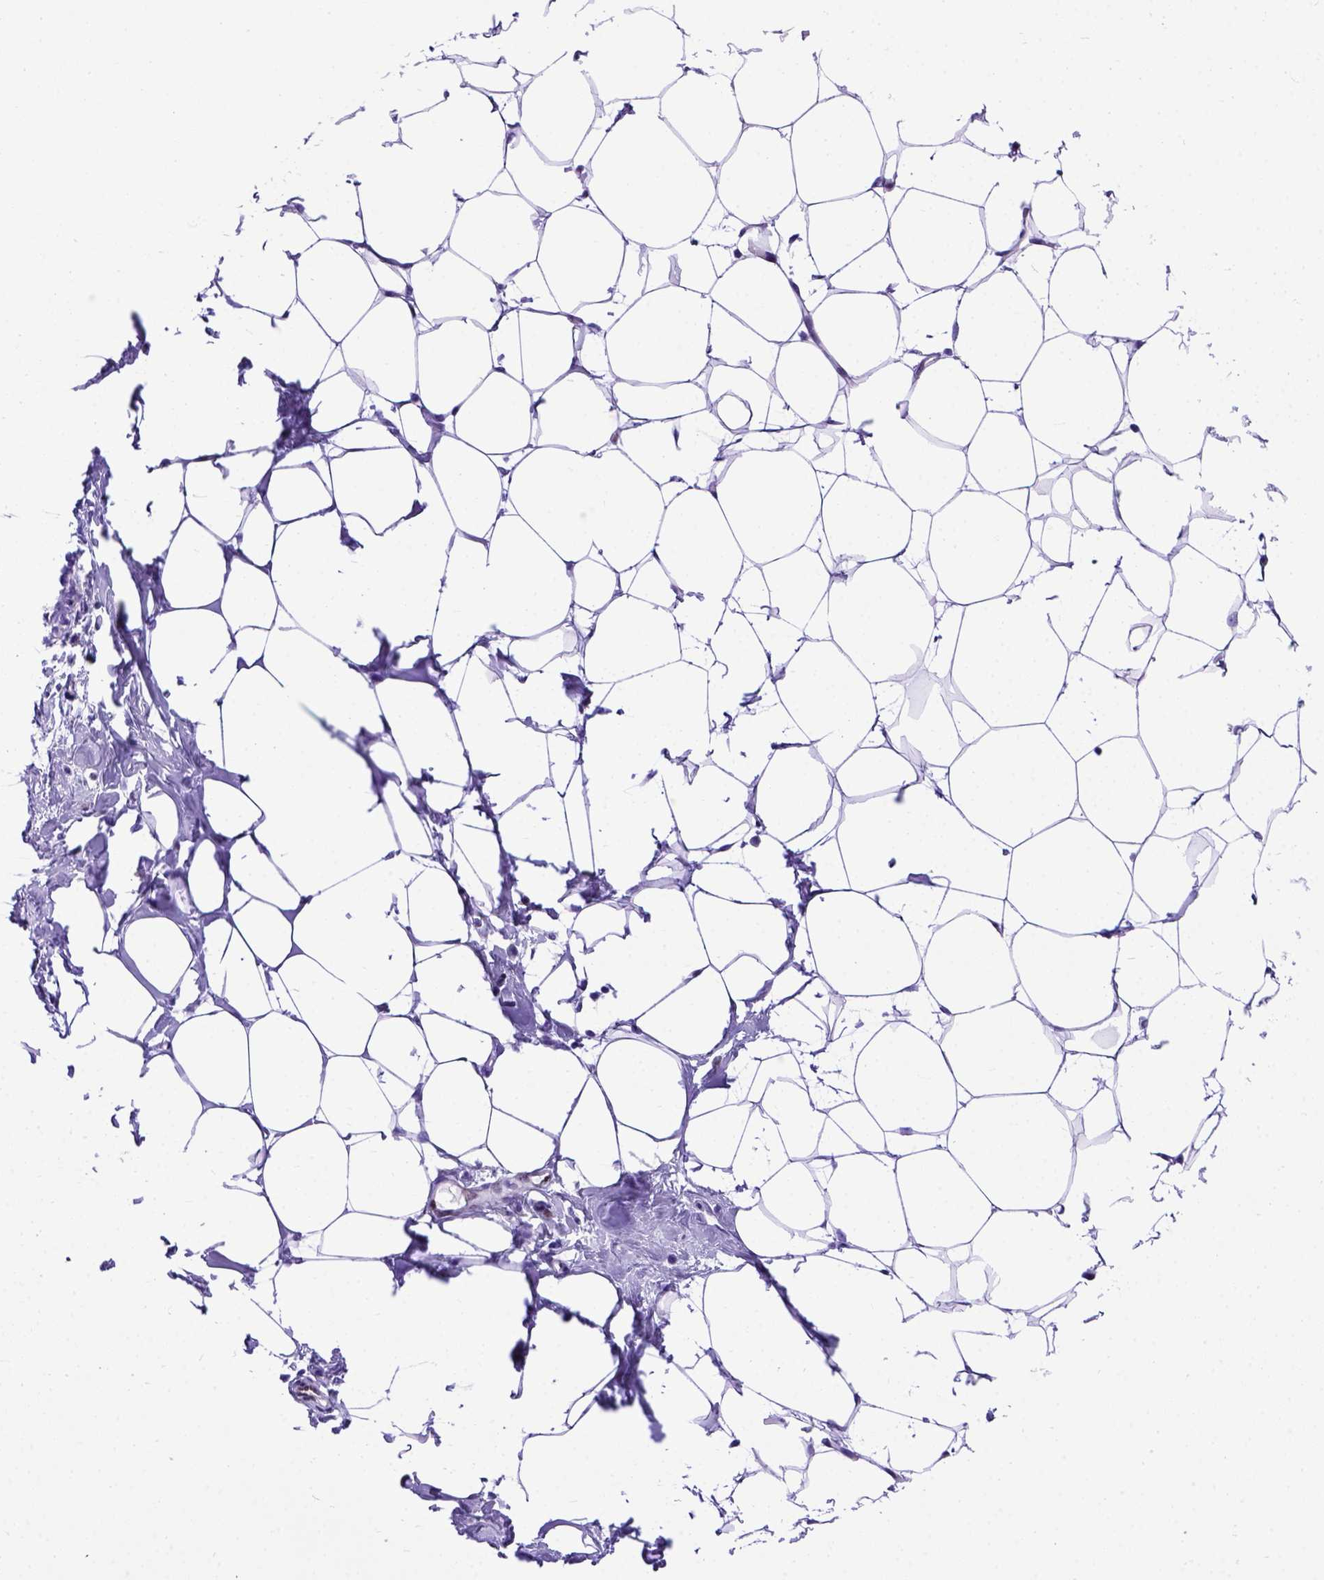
{"staining": {"intensity": "negative", "quantity": "none", "location": "none"}, "tissue": "breast", "cell_type": "Adipocytes", "image_type": "normal", "snomed": [{"axis": "morphology", "description": "Normal tissue, NOS"}, {"axis": "topography", "description": "Breast"}], "caption": "Immunohistochemistry of unremarkable breast shows no staining in adipocytes.", "gene": "MEOX2", "patient": {"sex": "female", "age": 27}}